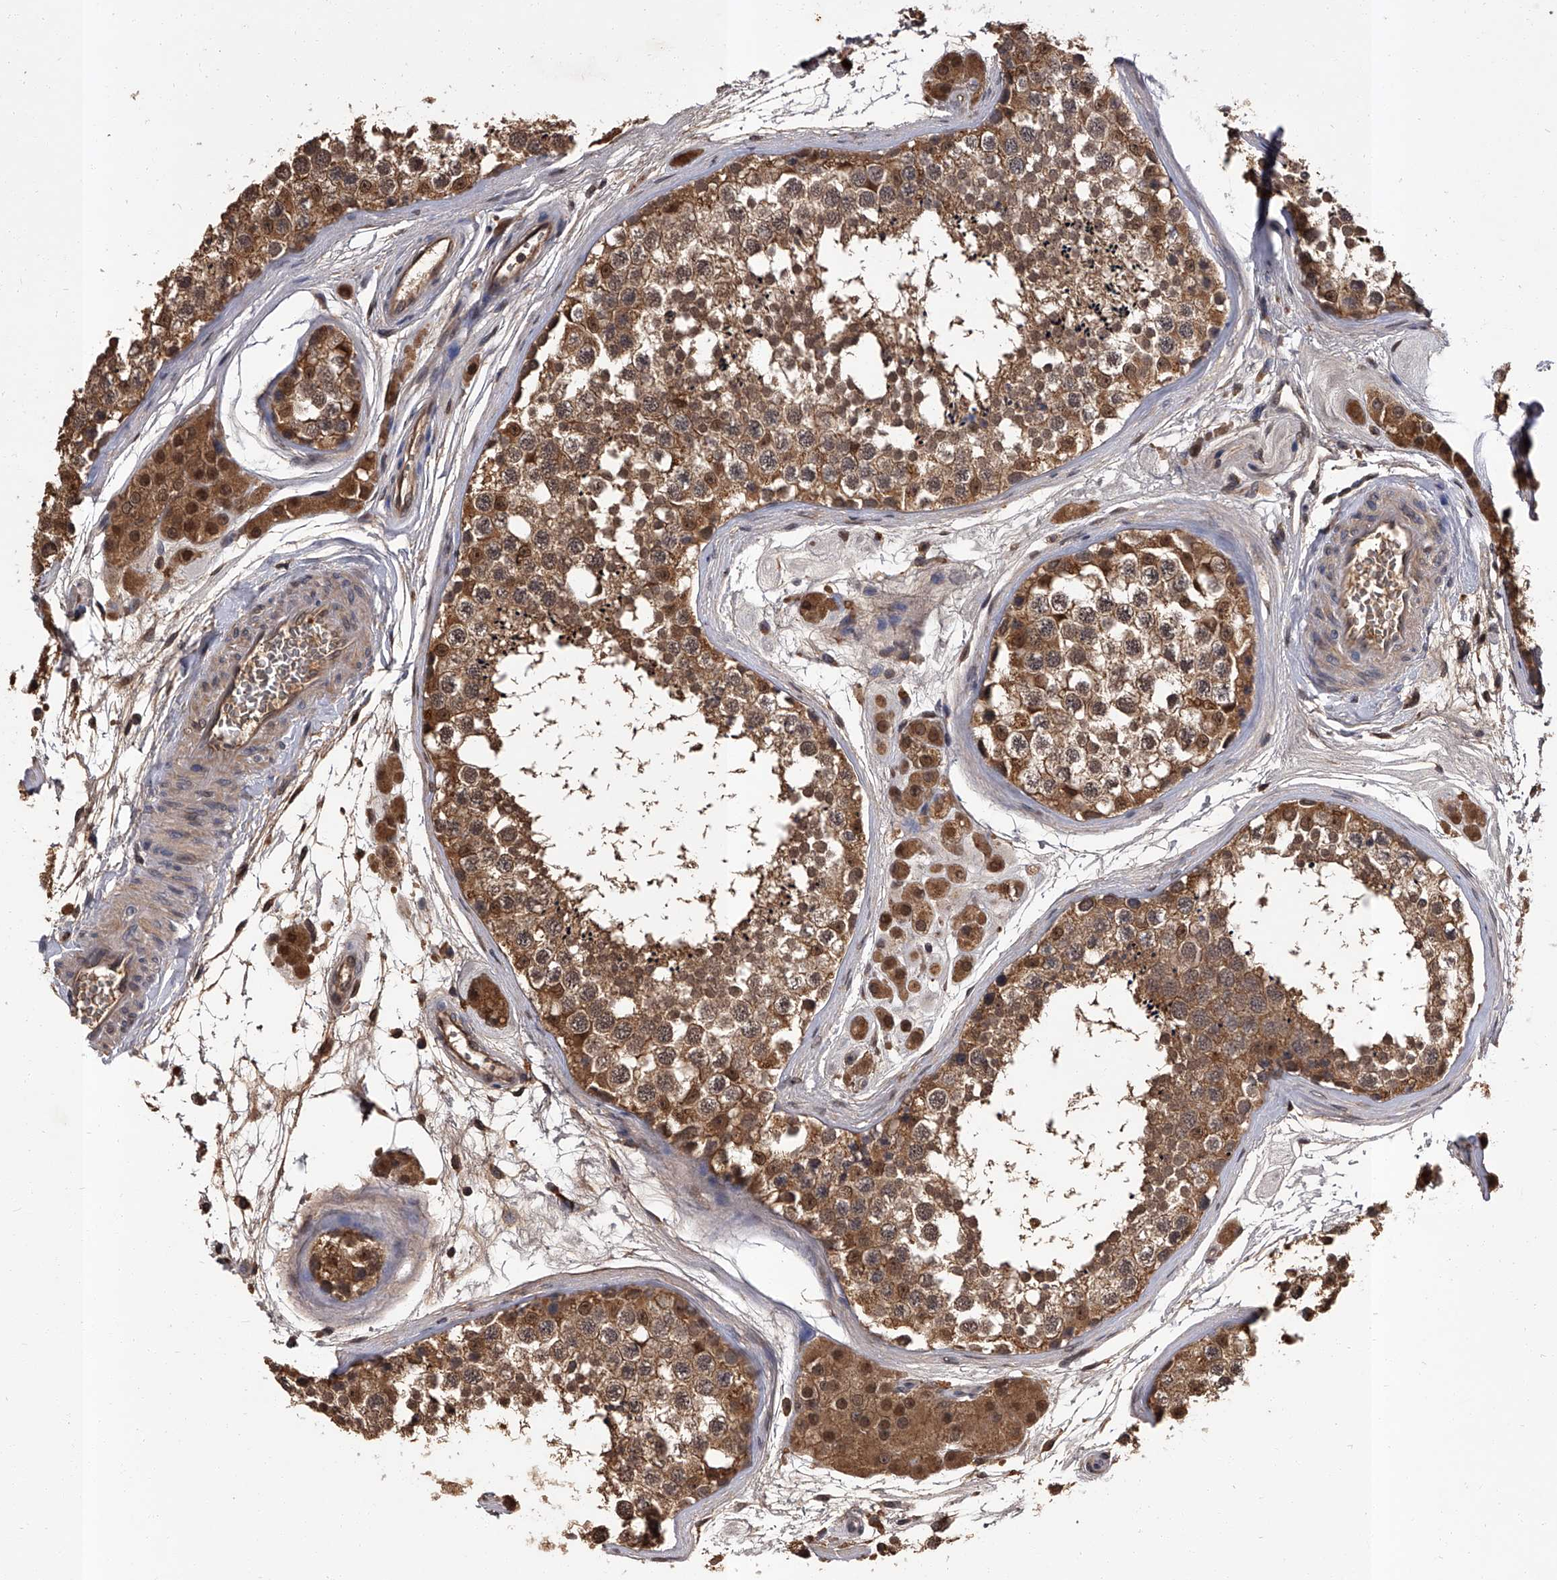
{"staining": {"intensity": "moderate", "quantity": ">75%", "location": "cytoplasmic/membranous,nuclear"}, "tissue": "testis", "cell_type": "Cells in seminiferous ducts", "image_type": "normal", "snomed": [{"axis": "morphology", "description": "Normal tissue, NOS"}, {"axis": "topography", "description": "Testis"}], "caption": "Protein staining shows moderate cytoplasmic/membranous,nuclear staining in about >75% of cells in seminiferous ducts in normal testis. (DAB = brown stain, brightfield microscopy at high magnification).", "gene": "SLC18B1", "patient": {"sex": "male", "age": 56}}